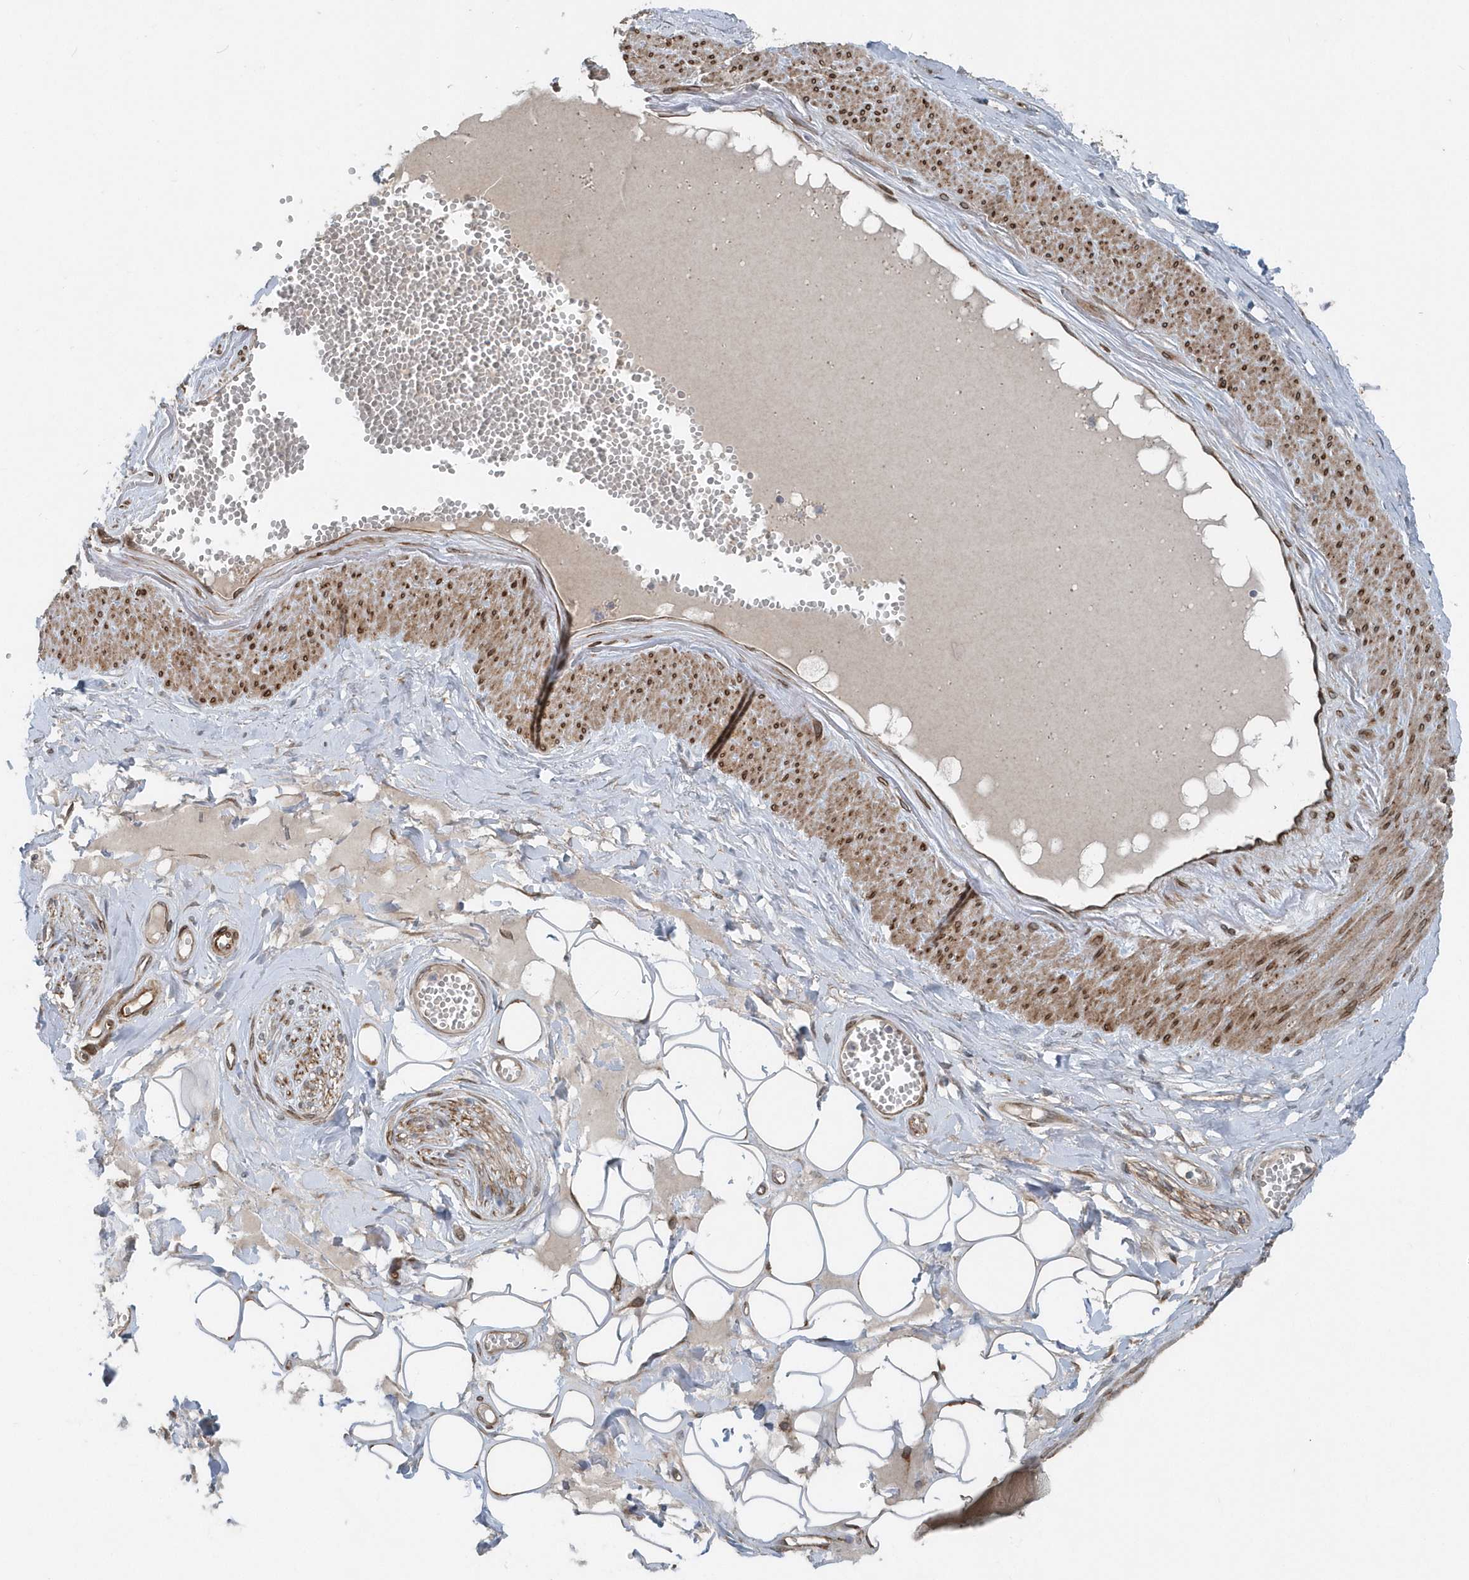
{"staining": {"intensity": "strong", "quantity": ">75%", "location": "cytoplasmic/membranous"}, "tissue": "adipose tissue", "cell_type": "Adipocytes", "image_type": "normal", "snomed": [{"axis": "morphology", "description": "Normal tissue, NOS"}, {"axis": "morphology", "description": "Inflammation, NOS"}, {"axis": "topography", "description": "Salivary gland"}, {"axis": "topography", "description": "Peripheral nerve tissue"}], "caption": "Strong cytoplasmic/membranous protein staining is identified in about >75% of adipocytes in adipose tissue.", "gene": "MCC", "patient": {"sex": "female", "age": 75}}